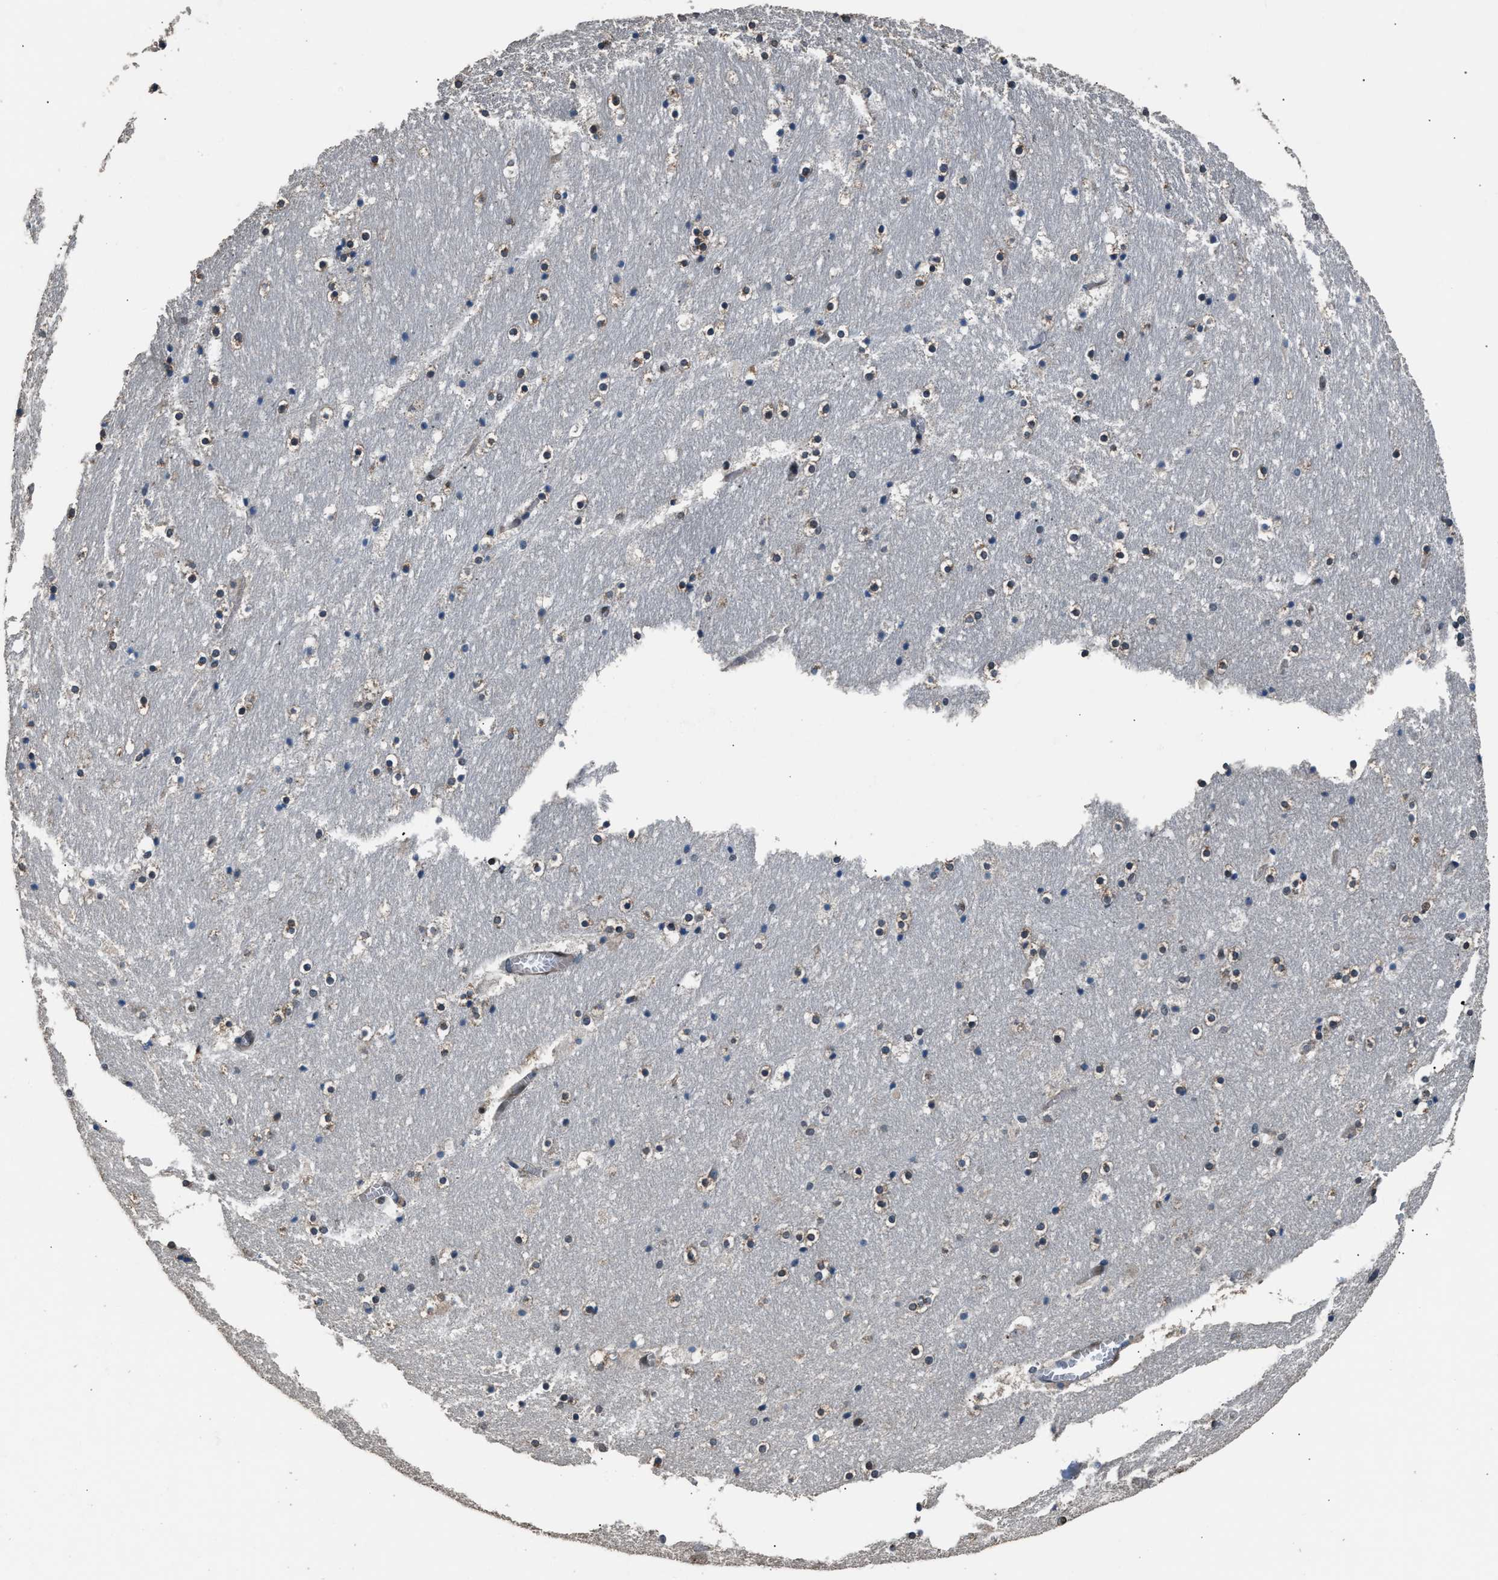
{"staining": {"intensity": "weak", "quantity": ">75%", "location": "cytoplasmic/membranous"}, "tissue": "hippocampus", "cell_type": "Glial cells", "image_type": "normal", "snomed": [{"axis": "morphology", "description": "Normal tissue, NOS"}, {"axis": "topography", "description": "Hippocampus"}], "caption": "This micrograph exhibits immunohistochemistry (IHC) staining of normal human hippocampus, with low weak cytoplasmic/membranous expression in about >75% of glial cells.", "gene": "DFFA", "patient": {"sex": "male", "age": 45}}